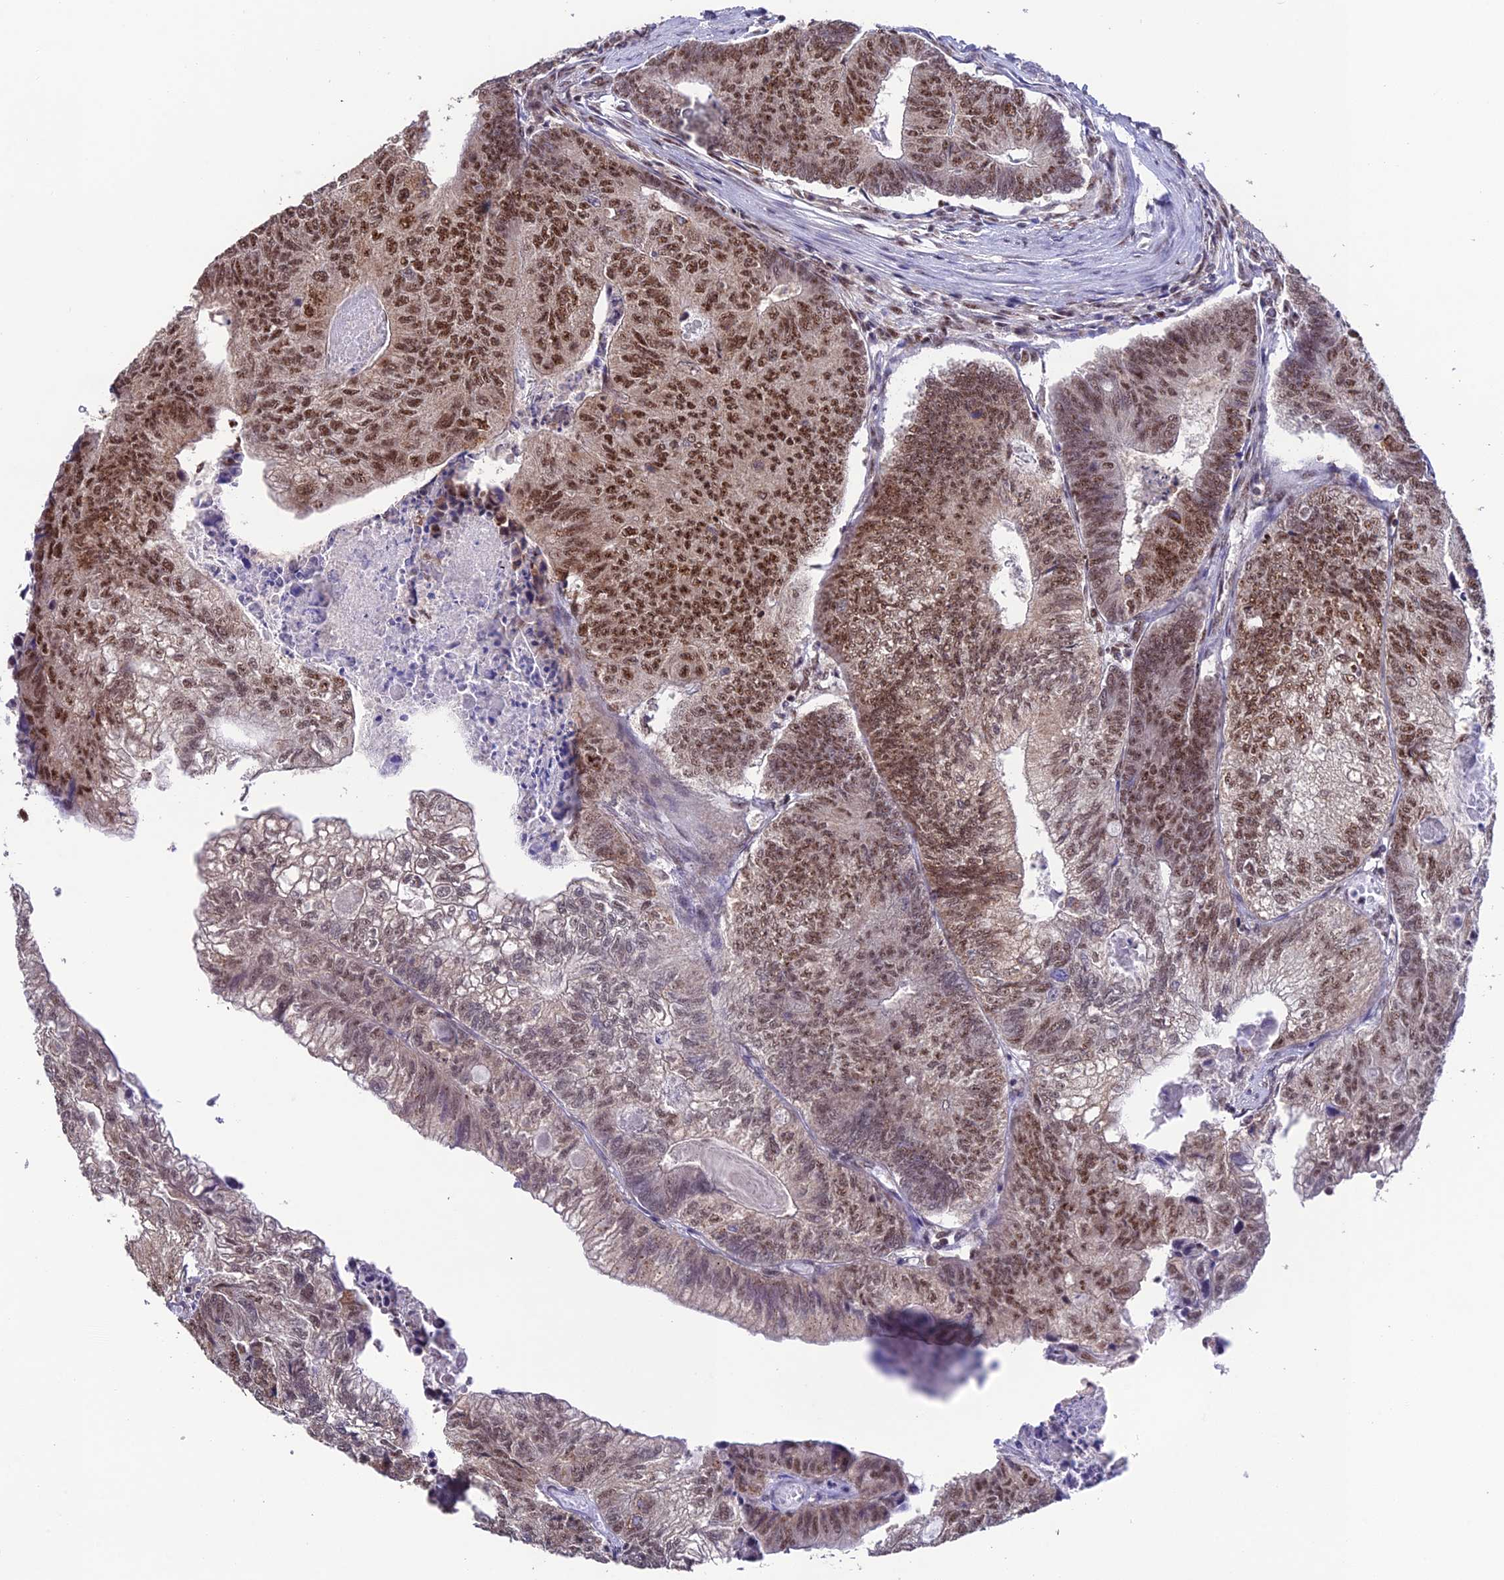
{"staining": {"intensity": "moderate", "quantity": "25%-75%", "location": "nuclear"}, "tissue": "colorectal cancer", "cell_type": "Tumor cells", "image_type": "cancer", "snomed": [{"axis": "morphology", "description": "Adenocarcinoma, NOS"}, {"axis": "topography", "description": "Colon"}], "caption": "Human adenocarcinoma (colorectal) stained with a protein marker reveals moderate staining in tumor cells.", "gene": "THOC7", "patient": {"sex": "female", "age": 67}}